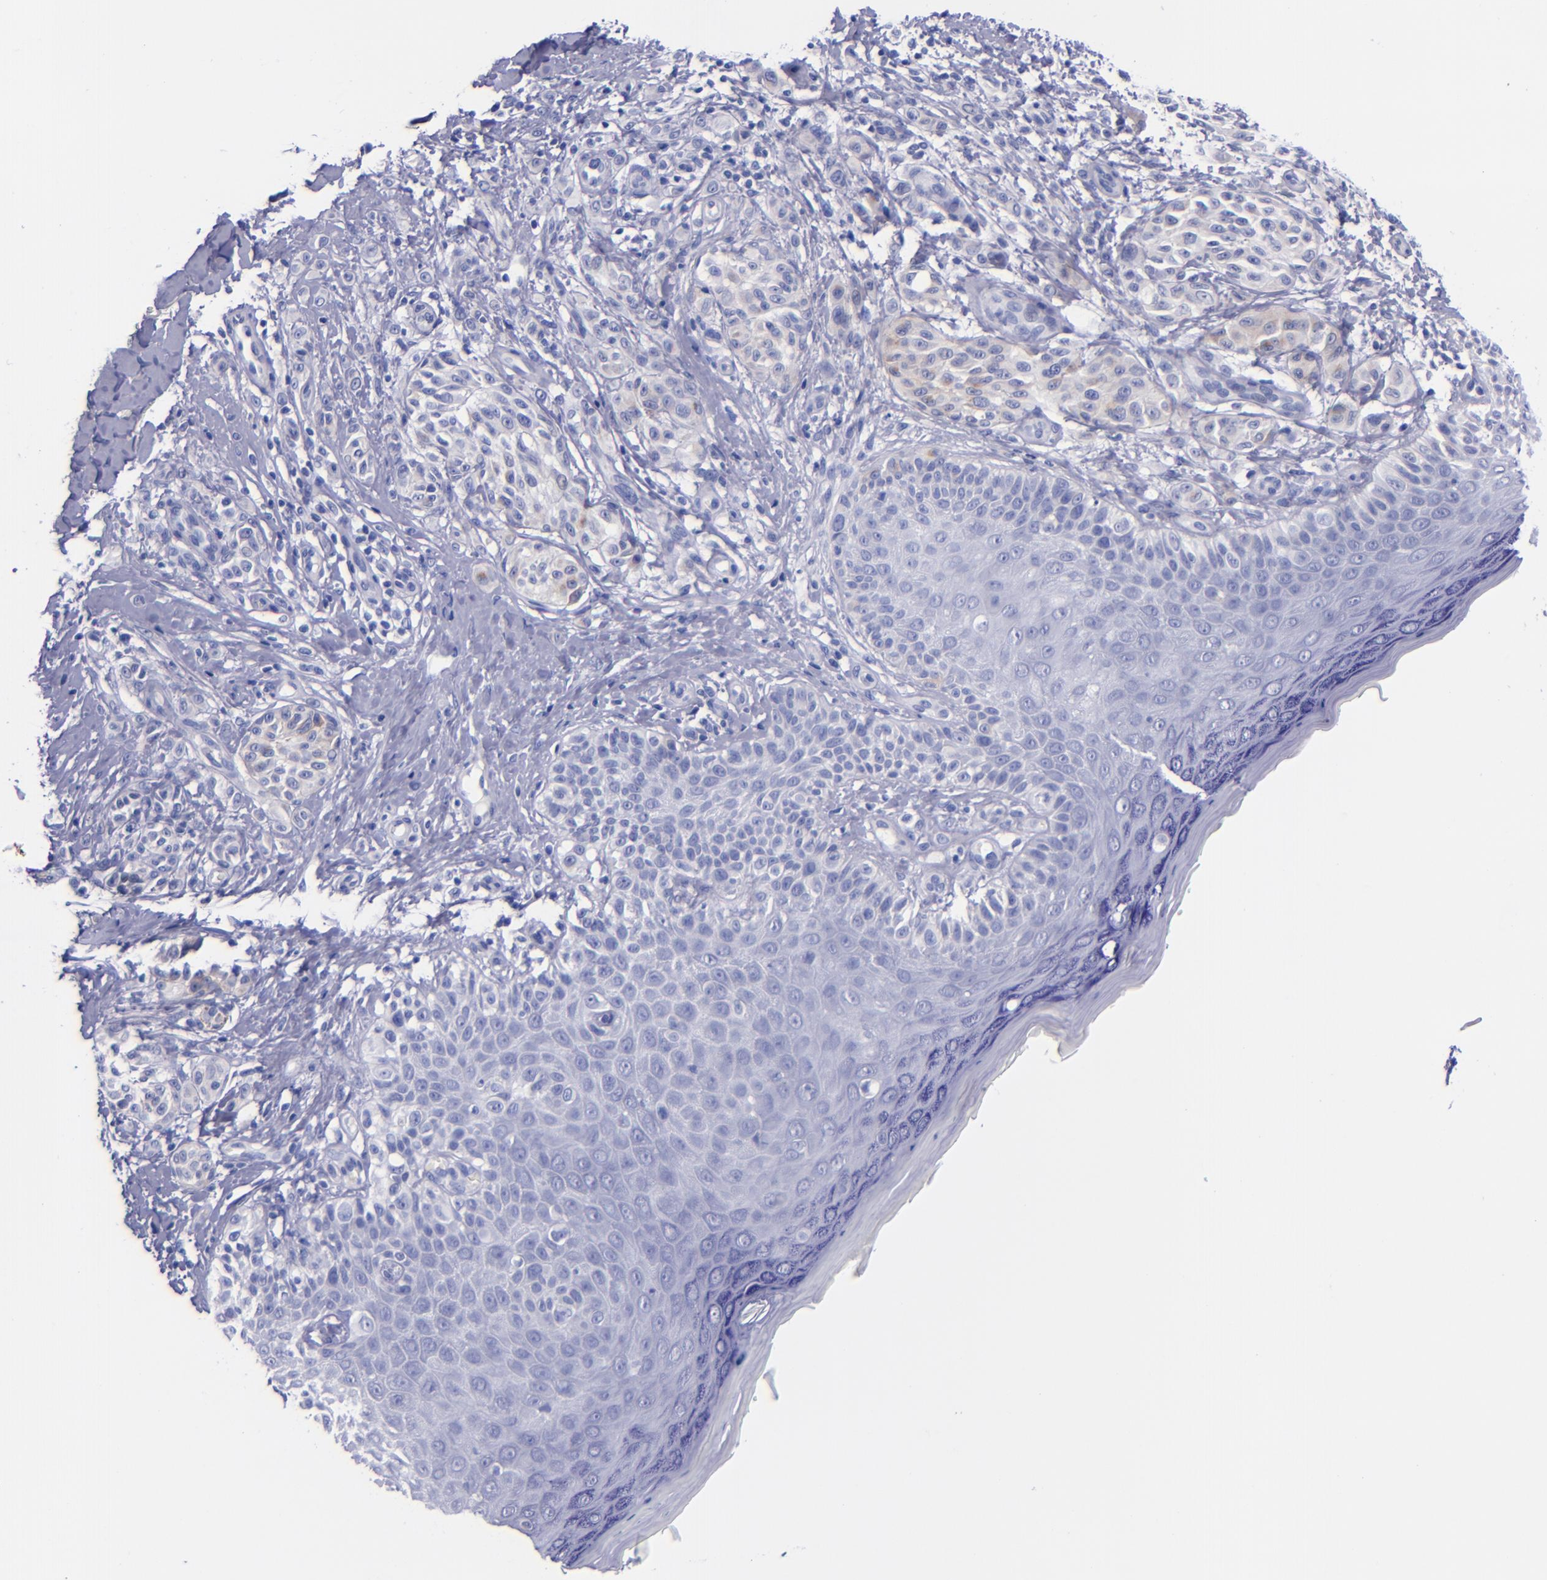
{"staining": {"intensity": "negative", "quantity": "none", "location": "none"}, "tissue": "melanoma", "cell_type": "Tumor cells", "image_type": "cancer", "snomed": [{"axis": "morphology", "description": "Malignant melanoma, NOS"}, {"axis": "topography", "description": "Skin"}], "caption": "Protein analysis of malignant melanoma reveals no significant positivity in tumor cells.", "gene": "SV2A", "patient": {"sex": "male", "age": 57}}